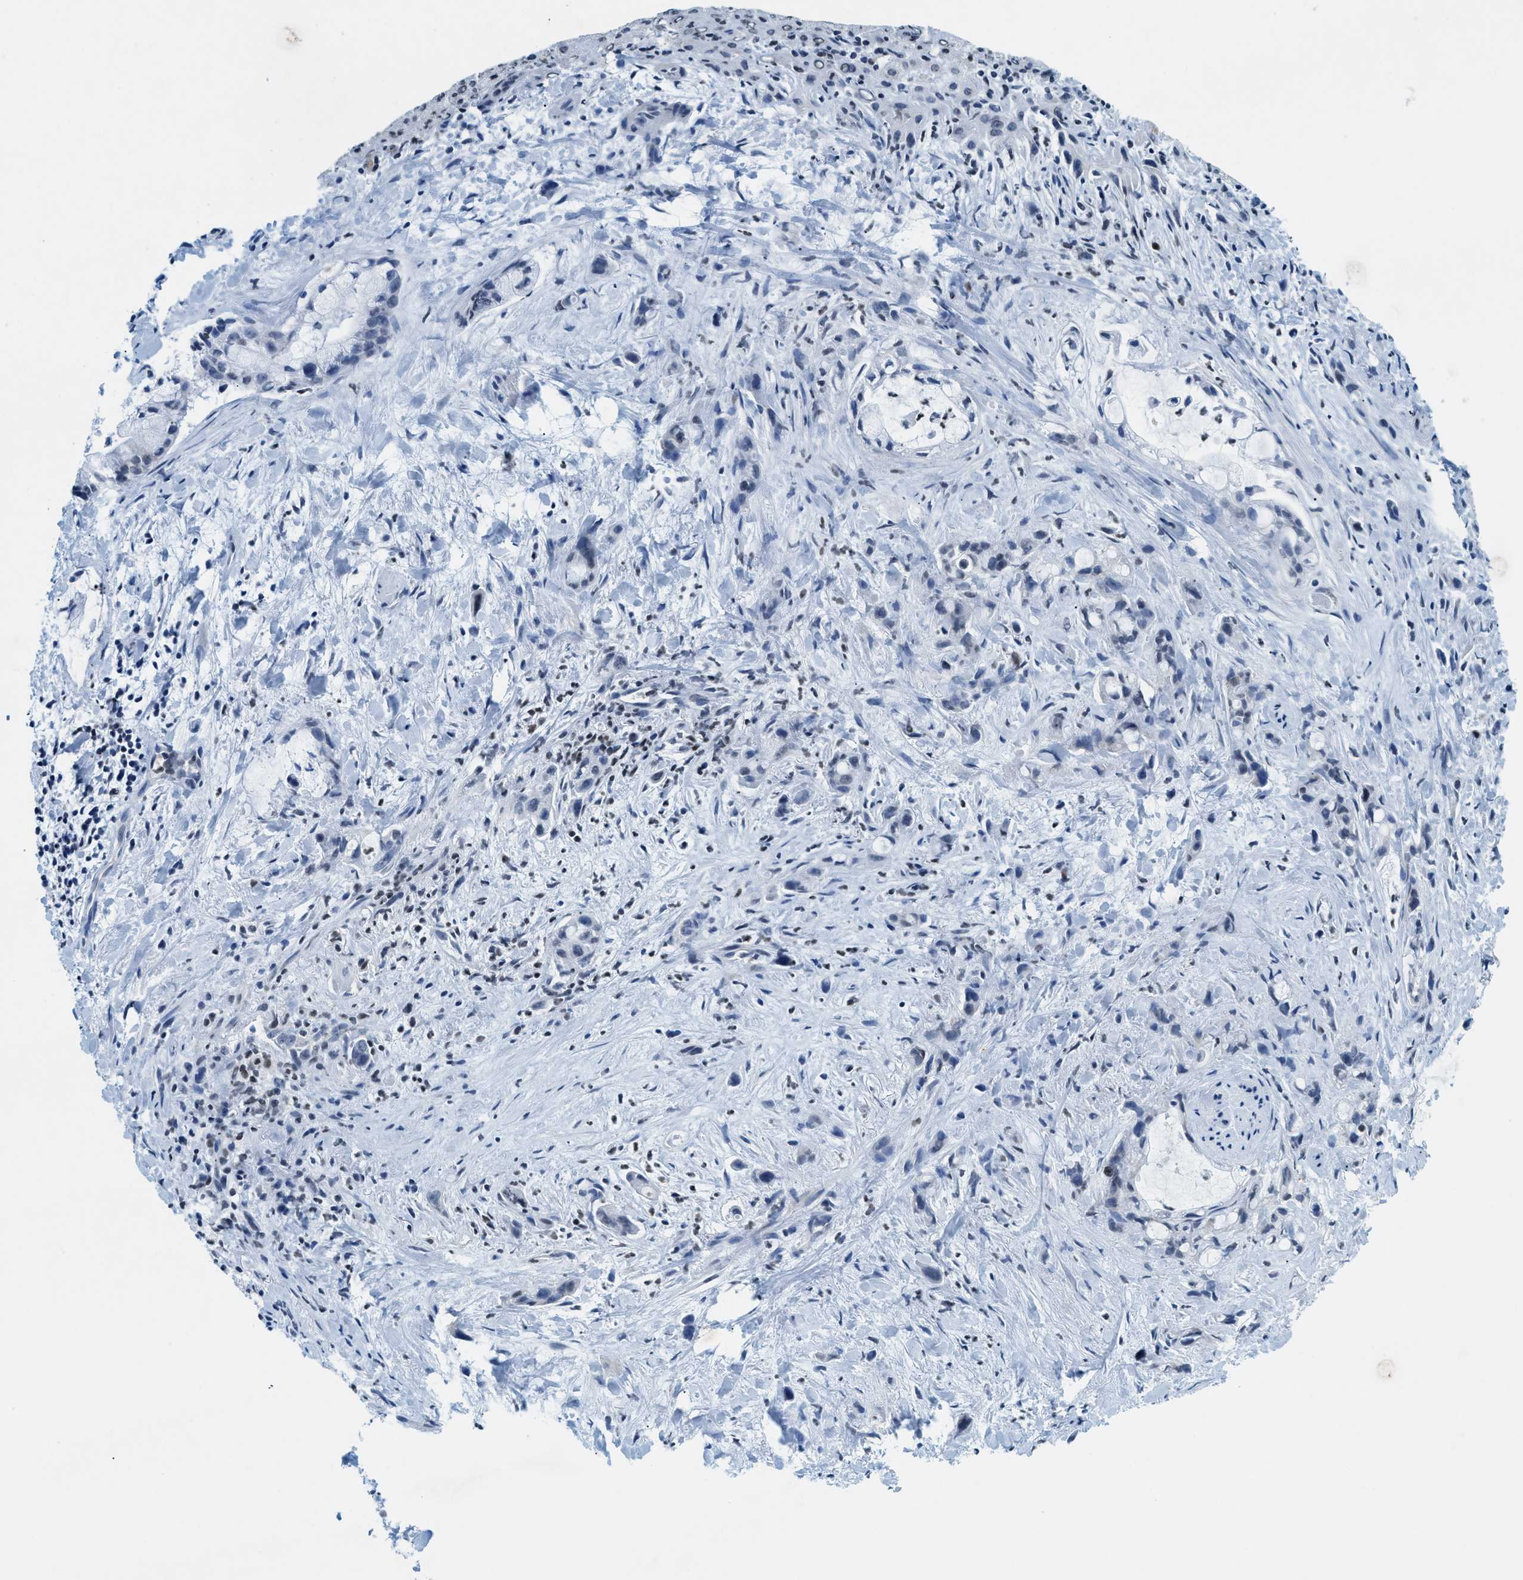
{"staining": {"intensity": "negative", "quantity": "none", "location": "none"}, "tissue": "liver cancer", "cell_type": "Tumor cells", "image_type": "cancer", "snomed": [{"axis": "morphology", "description": "Cholangiocarcinoma"}, {"axis": "topography", "description": "Liver"}], "caption": "This is a photomicrograph of immunohistochemistry staining of liver cholangiocarcinoma, which shows no expression in tumor cells.", "gene": "UVRAG", "patient": {"sex": "female", "age": 72}}